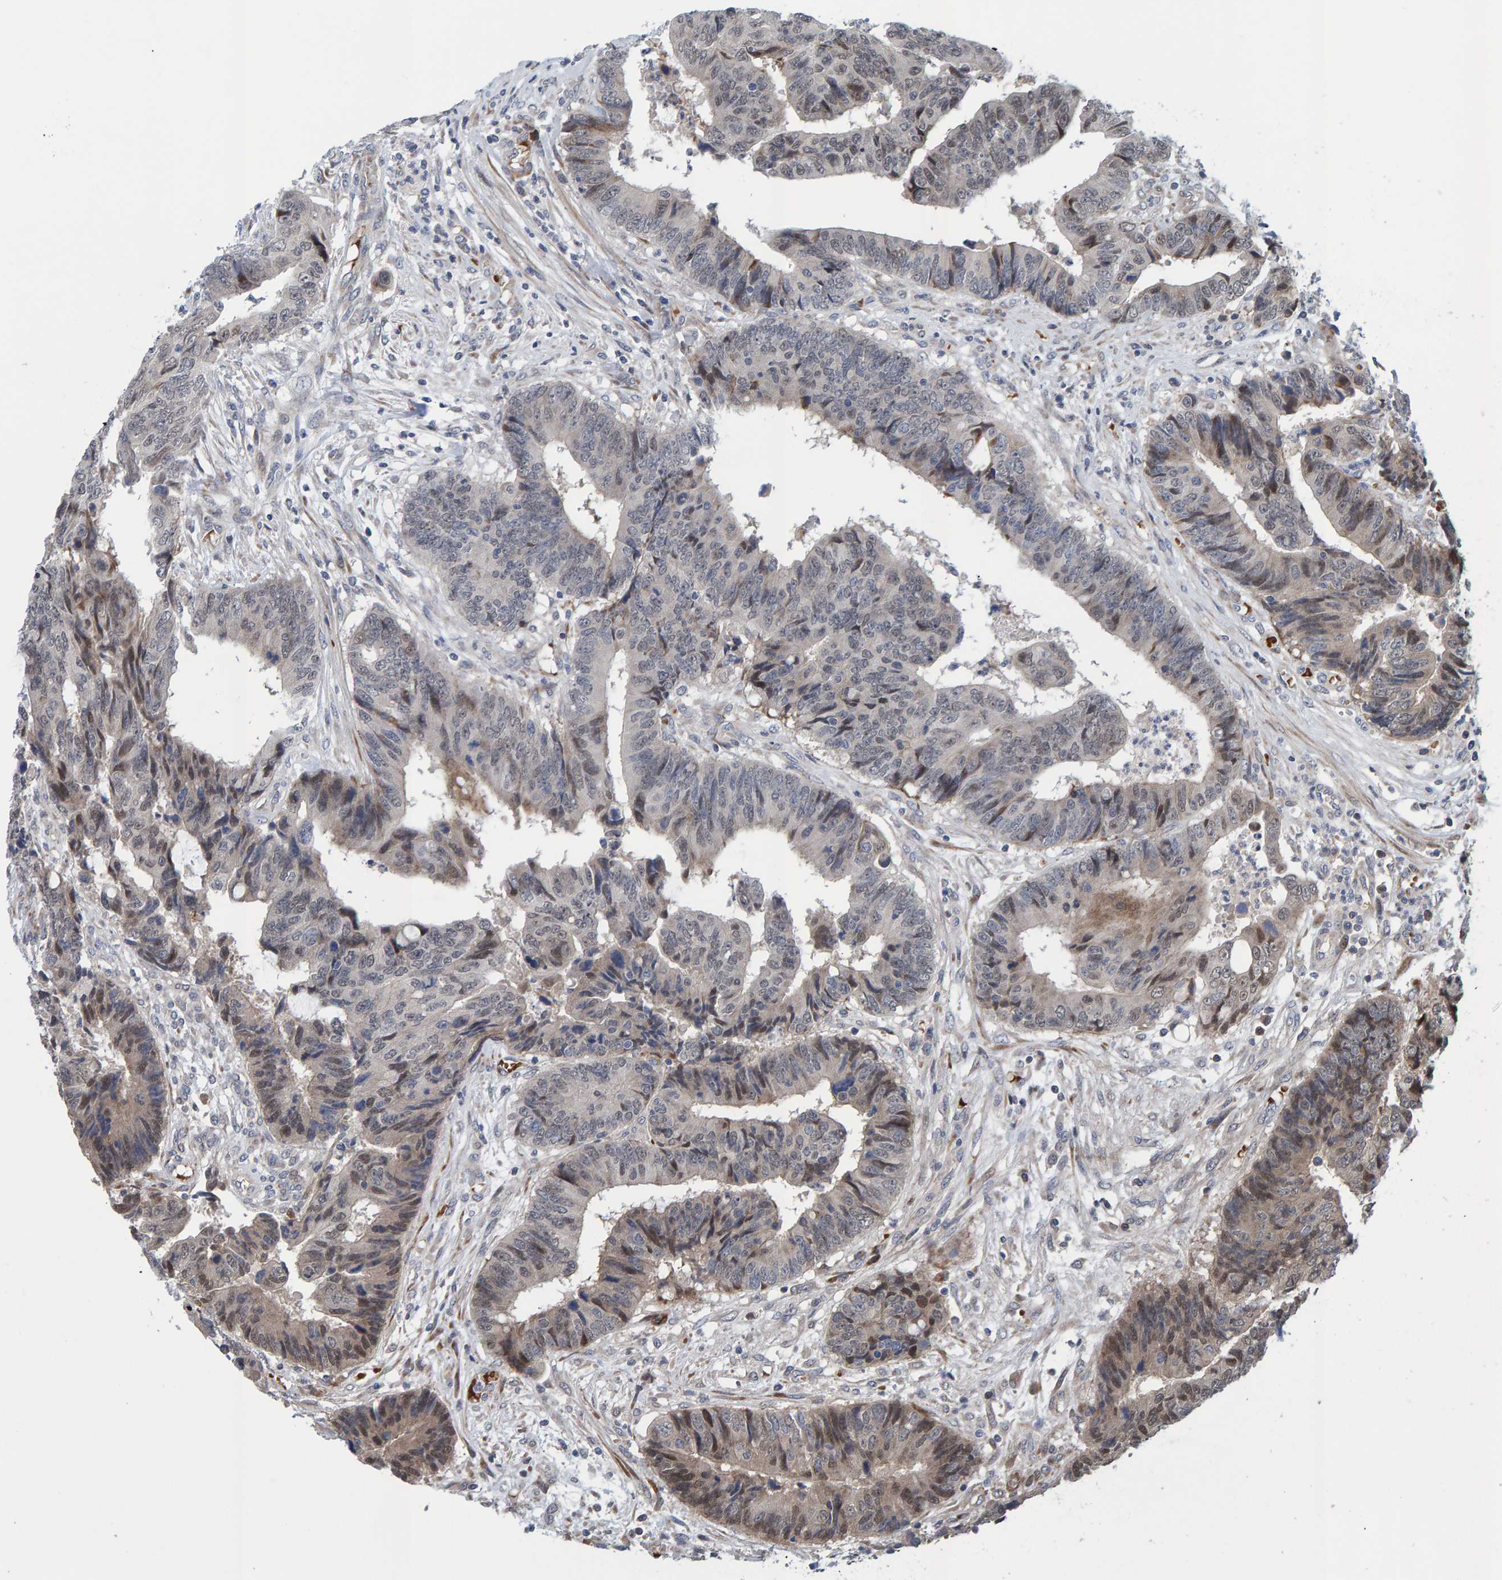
{"staining": {"intensity": "weak", "quantity": "<25%", "location": "nuclear"}, "tissue": "colorectal cancer", "cell_type": "Tumor cells", "image_type": "cancer", "snomed": [{"axis": "morphology", "description": "Adenocarcinoma, NOS"}, {"axis": "topography", "description": "Rectum"}], "caption": "Protein analysis of colorectal adenocarcinoma shows no significant expression in tumor cells. Nuclei are stained in blue.", "gene": "MFSD6L", "patient": {"sex": "male", "age": 84}}